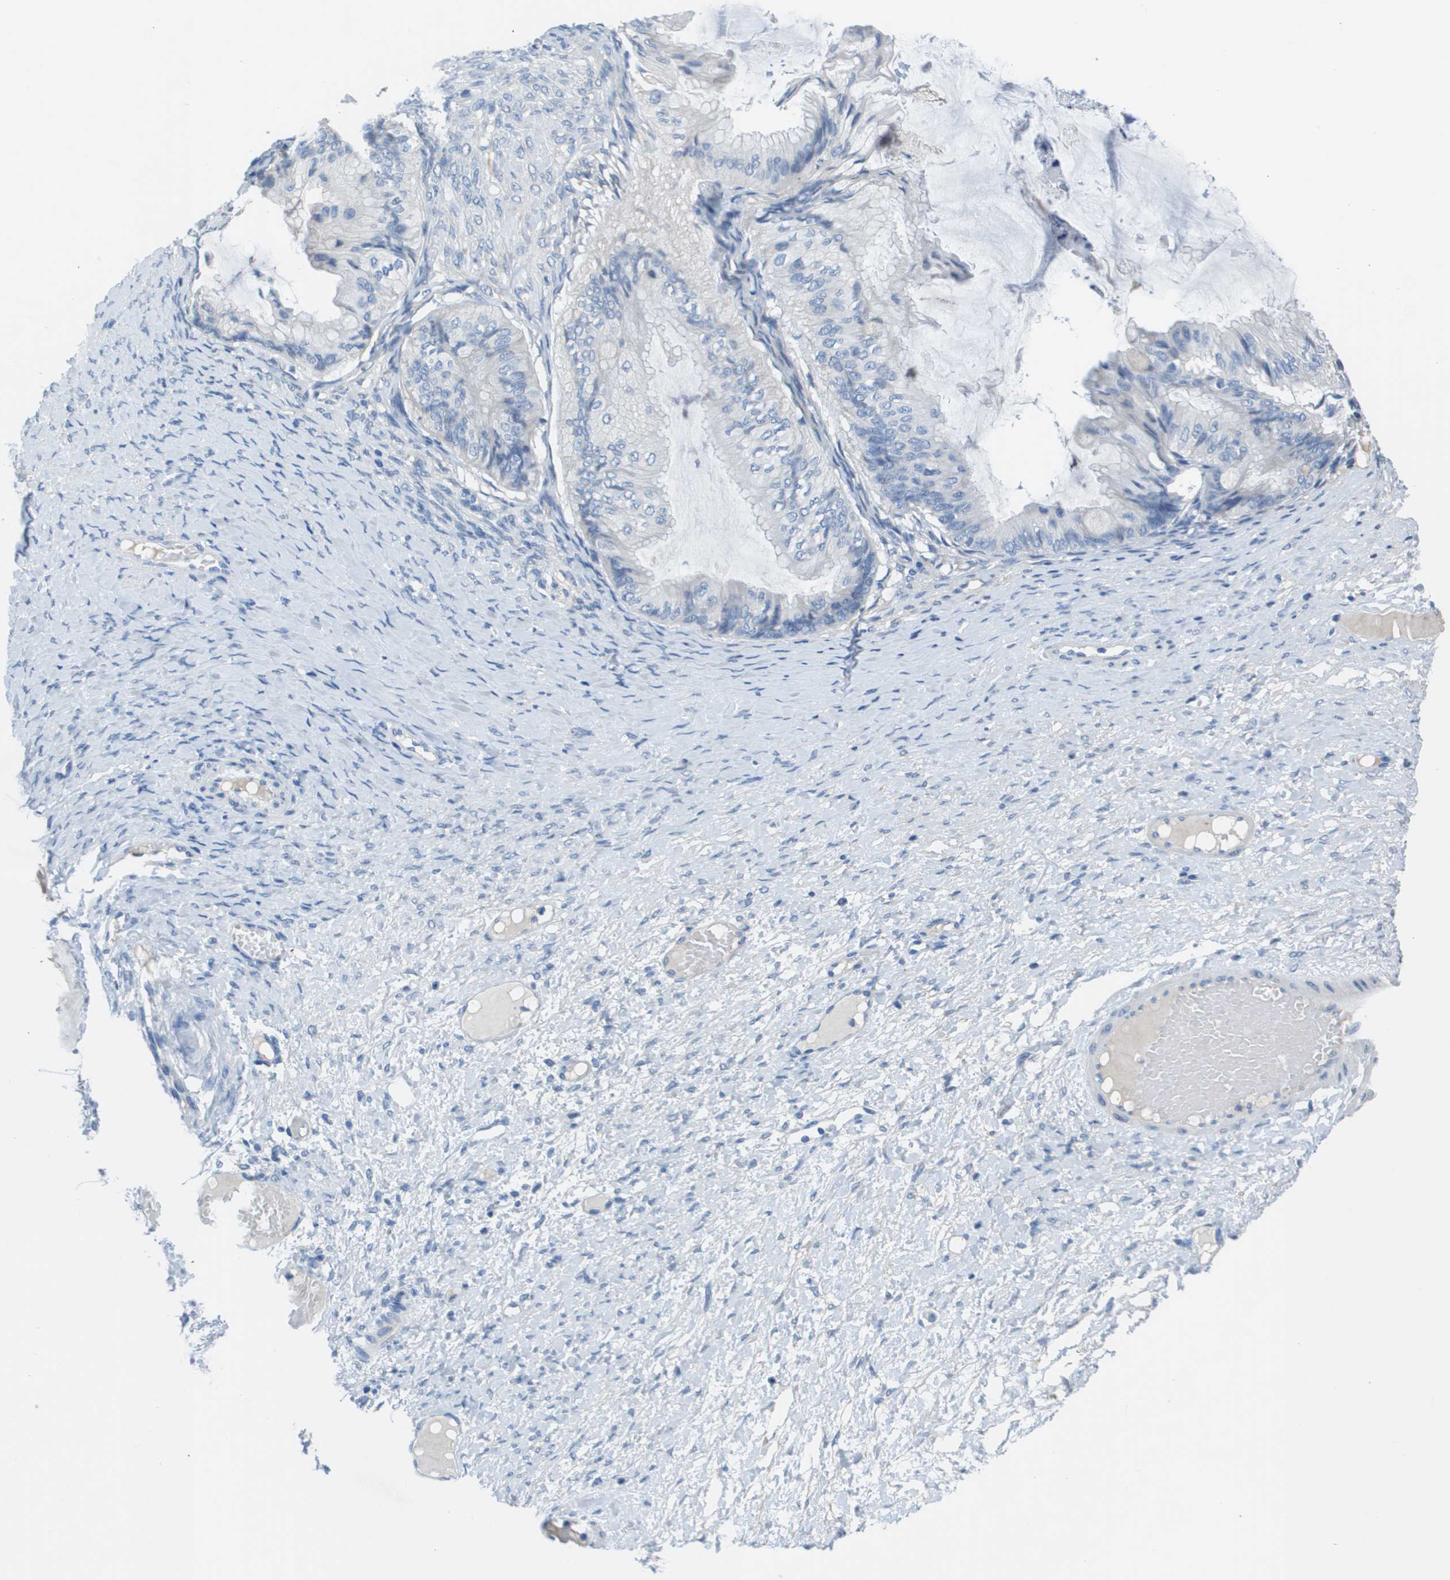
{"staining": {"intensity": "negative", "quantity": "none", "location": "none"}, "tissue": "ovarian cancer", "cell_type": "Tumor cells", "image_type": "cancer", "snomed": [{"axis": "morphology", "description": "Cystadenocarcinoma, mucinous, NOS"}, {"axis": "topography", "description": "Ovary"}], "caption": "This is an immunohistochemistry (IHC) photomicrograph of mucinous cystadenocarcinoma (ovarian). There is no positivity in tumor cells.", "gene": "NCS1", "patient": {"sex": "female", "age": 61}}